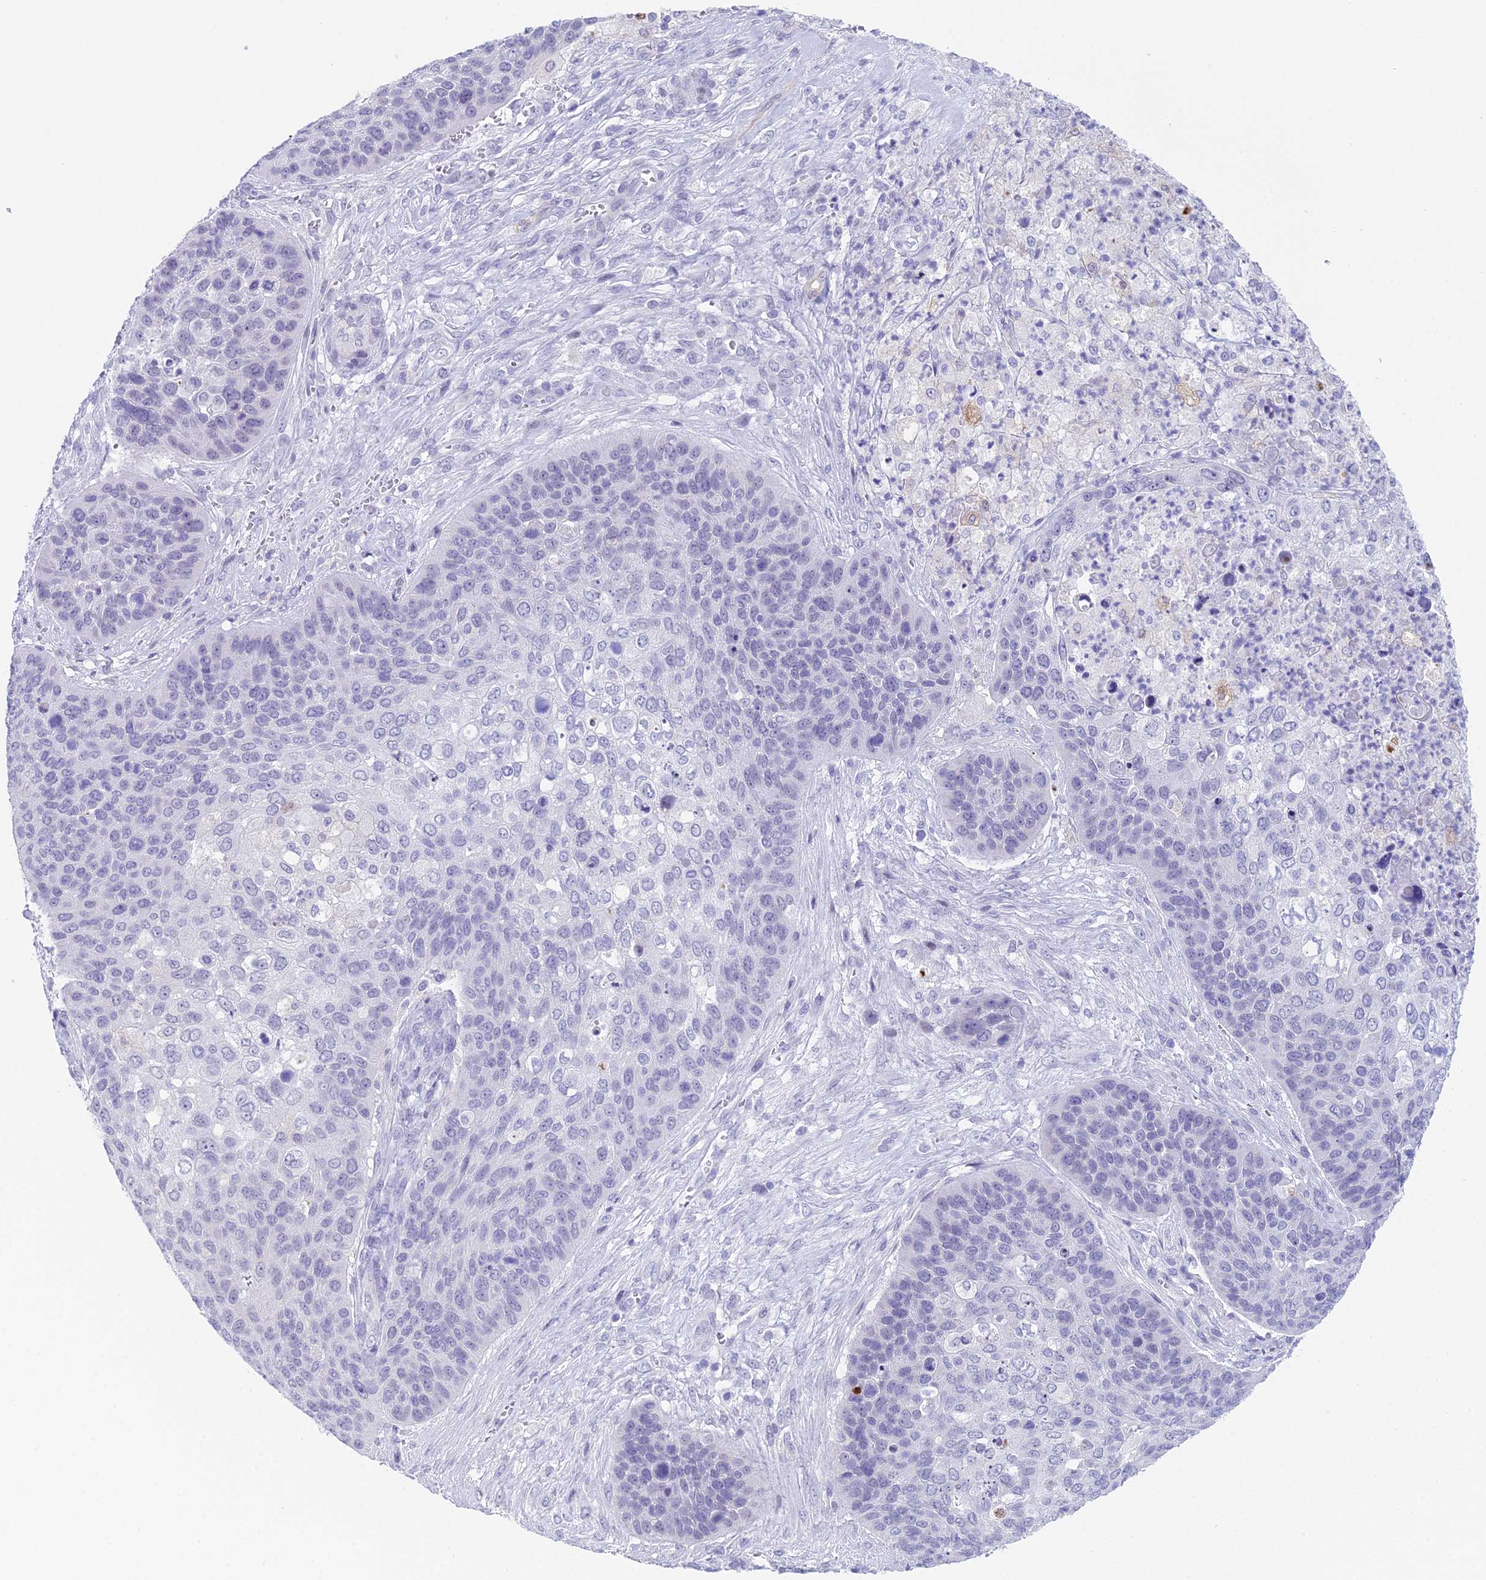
{"staining": {"intensity": "negative", "quantity": "none", "location": "none"}, "tissue": "skin cancer", "cell_type": "Tumor cells", "image_type": "cancer", "snomed": [{"axis": "morphology", "description": "Basal cell carcinoma"}, {"axis": "topography", "description": "Skin"}], "caption": "Immunohistochemistry histopathology image of neoplastic tissue: basal cell carcinoma (skin) stained with DAB demonstrates no significant protein staining in tumor cells.", "gene": "CC2D2A", "patient": {"sex": "female", "age": 74}}